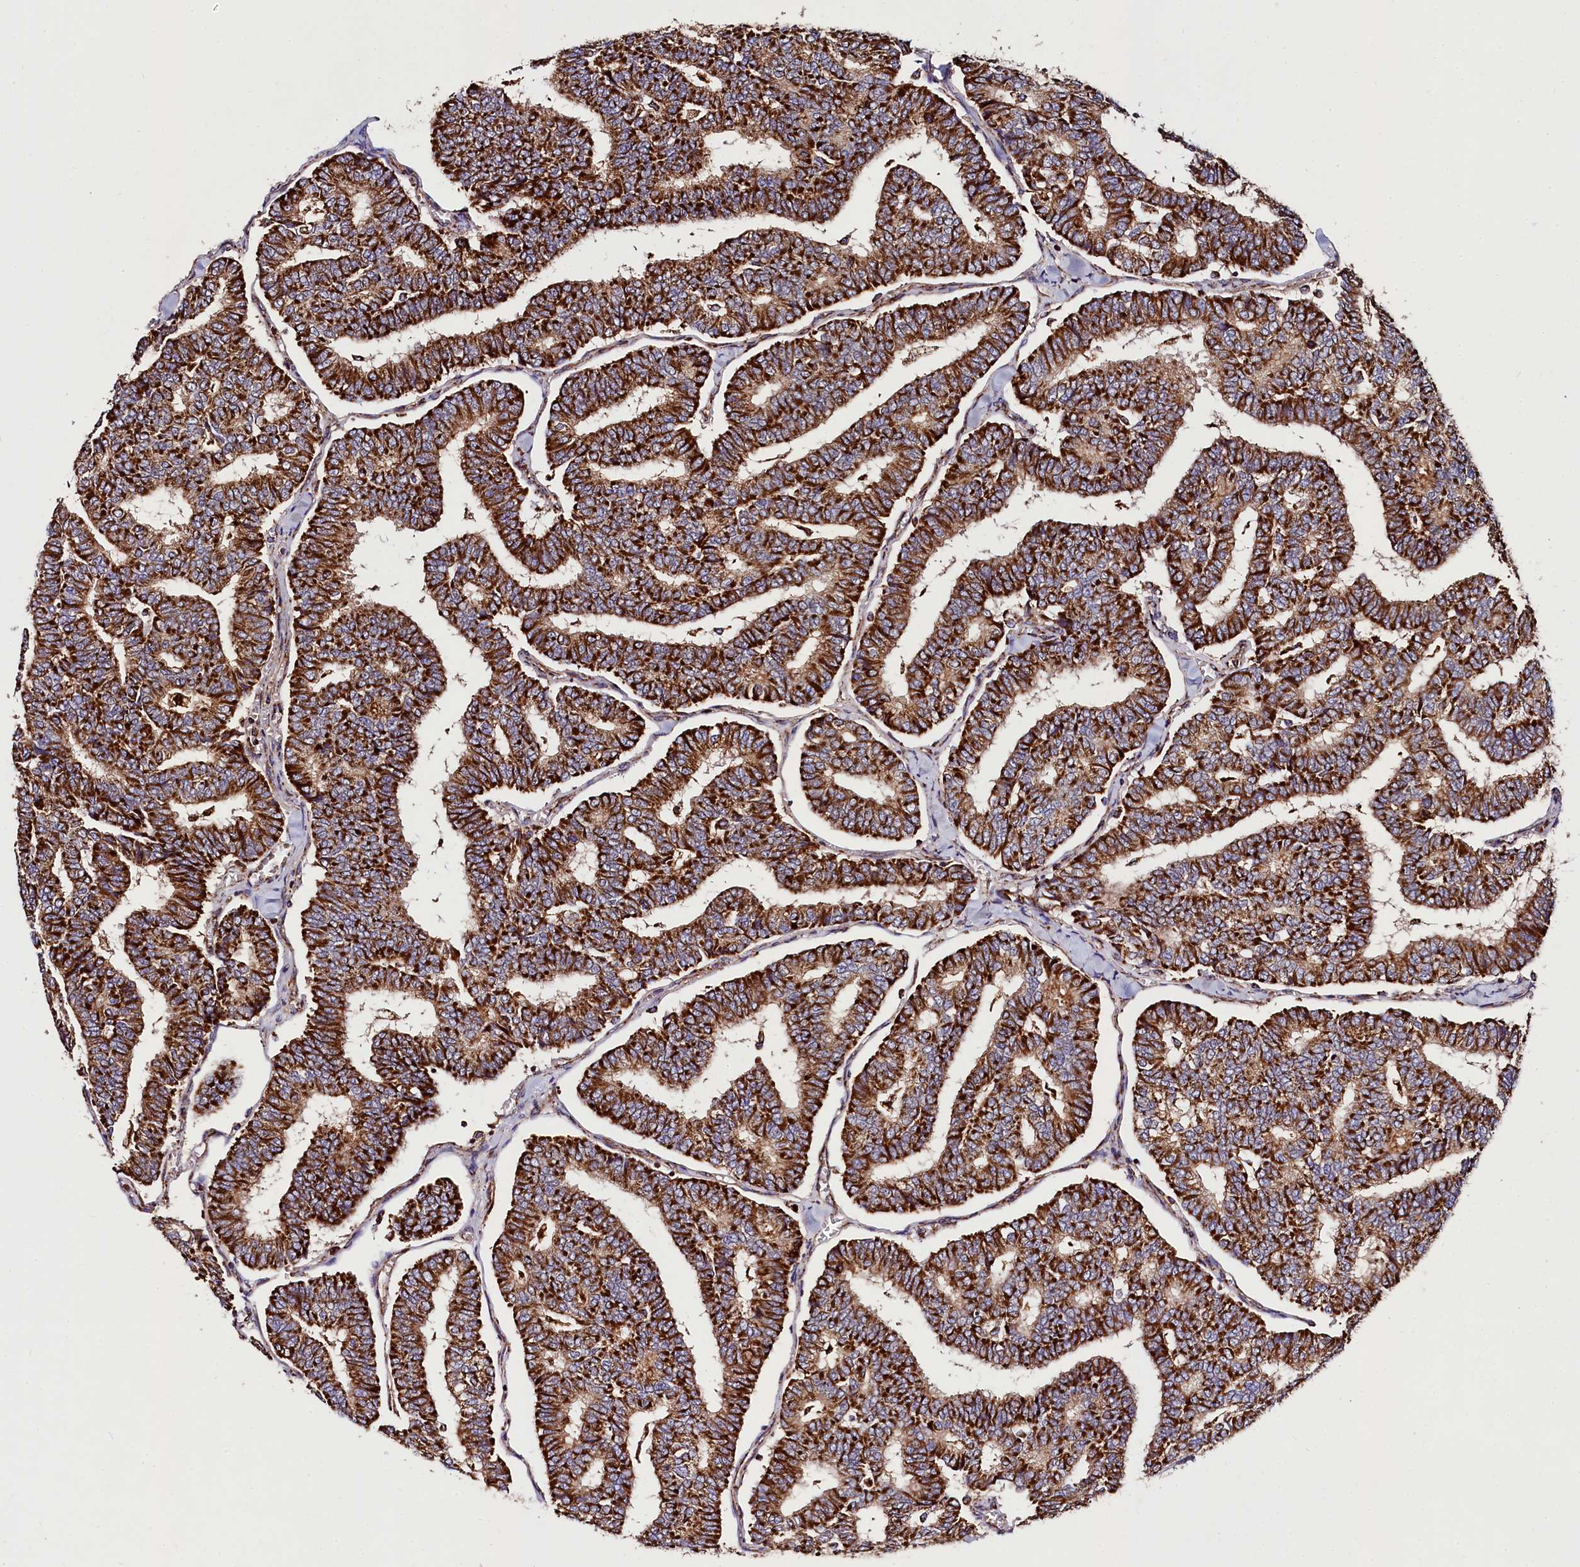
{"staining": {"intensity": "strong", "quantity": ">75%", "location": "cytoplasmic/membranous"}, "tissue": "thyroid cancer", "cell_type": "Tumor cells", "image_type": "cancer", "snomed": [{"axis": "morphology", "description": "Papillary adenocarcinoma, NOS"}, {"axis": "topography", "description": "Thyroid gland"}], "caption": "Immunohistochemistry (IHC) micrograph of thyroid cancer stained for a protein (brown), which displays high levels of strong cytoplasmic/membranous staining in approximately >75% of tumor cells.", "gene": "CLYBL", "patient": {"sex": "female", "age": 35}}